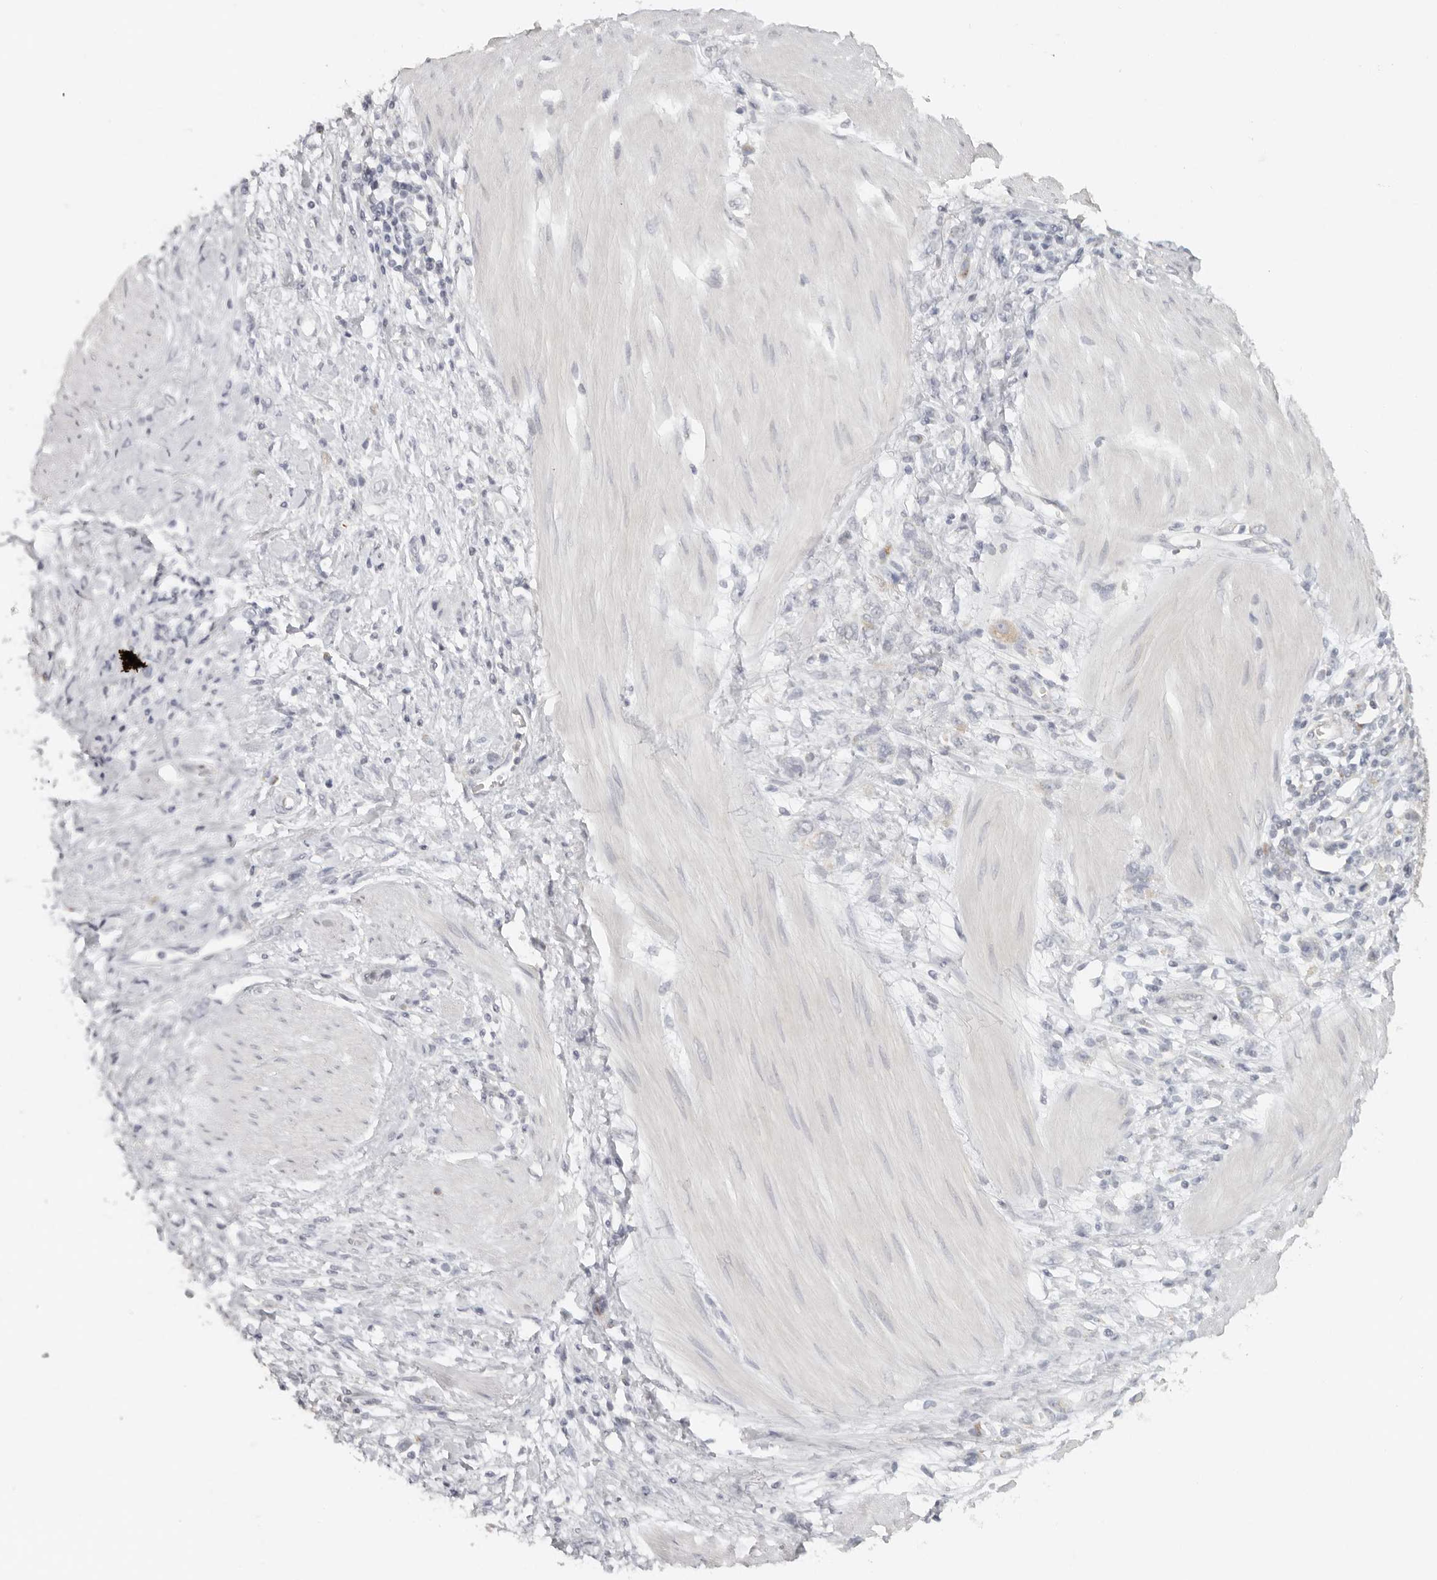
{"staining": {"intensity": "negative", "quantity": "none", "location": "none"}, "tissue": "stomach cancer", "cell_type": "Tumor cells", "image_type": "cancer", "snomed": [{"axis": "morphology", "description": "Adenocarcinoma, NOS"}, {"axis": "topography", "description": "Stomach"}], "caption": "This is a histopathology image of immunohistochemistry (IHC) staining of stomach cancer (adenocarcinoma), which shows no positivity in tumor cells. Nuclei are stained in blue.", "gene": "KDF1", "patient": {"sex": "female", "age": 76}}